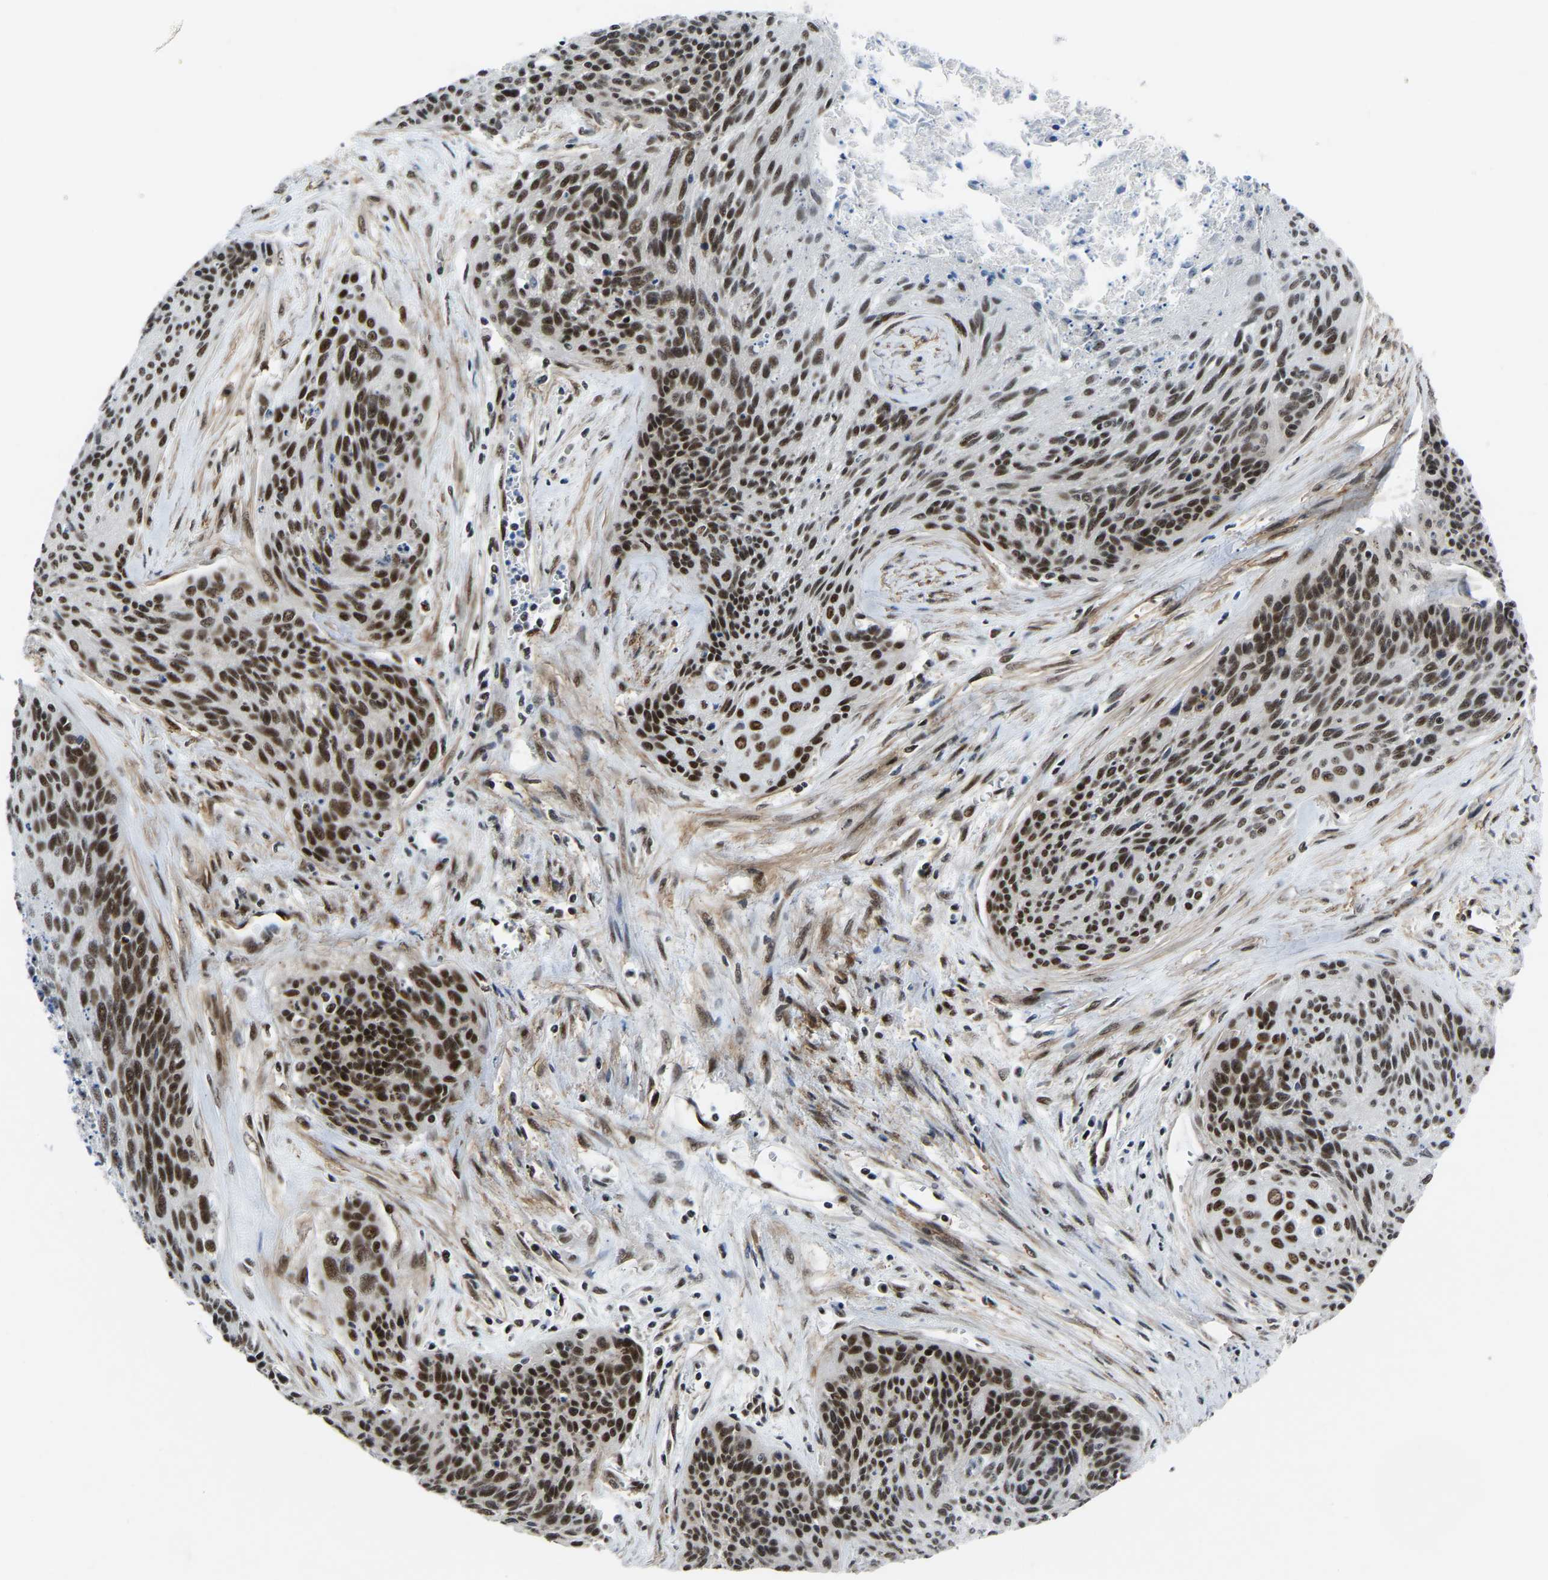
{"staining": {"intensity": "moderate", "quantity": ">75%", "location": "nuclear"}, "tissue": "cervical cancer", "cell_type": "Tumor cells", "image_type": "cancer", "snomed": [{"axis": "morphology", "description": "Squamous cell carcinoma, NOS"}, {"axis": "topography", "description": "Cervix"}], "caption": "DAB (3,3'-diaminobenzidine) immunohistochemical staining of human cervical squamous cell carcinoma exhibits moderate nuclear protein expression in approximately >75% of tumor cells. The staining is performed using DAB (3,3'-diaminobenzidine) brown chromogen to label protein expression. The nuclei are counter-stained blue using hematoxylin.", "gene": "DDX5", "patient": {"sex": "female", "age": 55}}